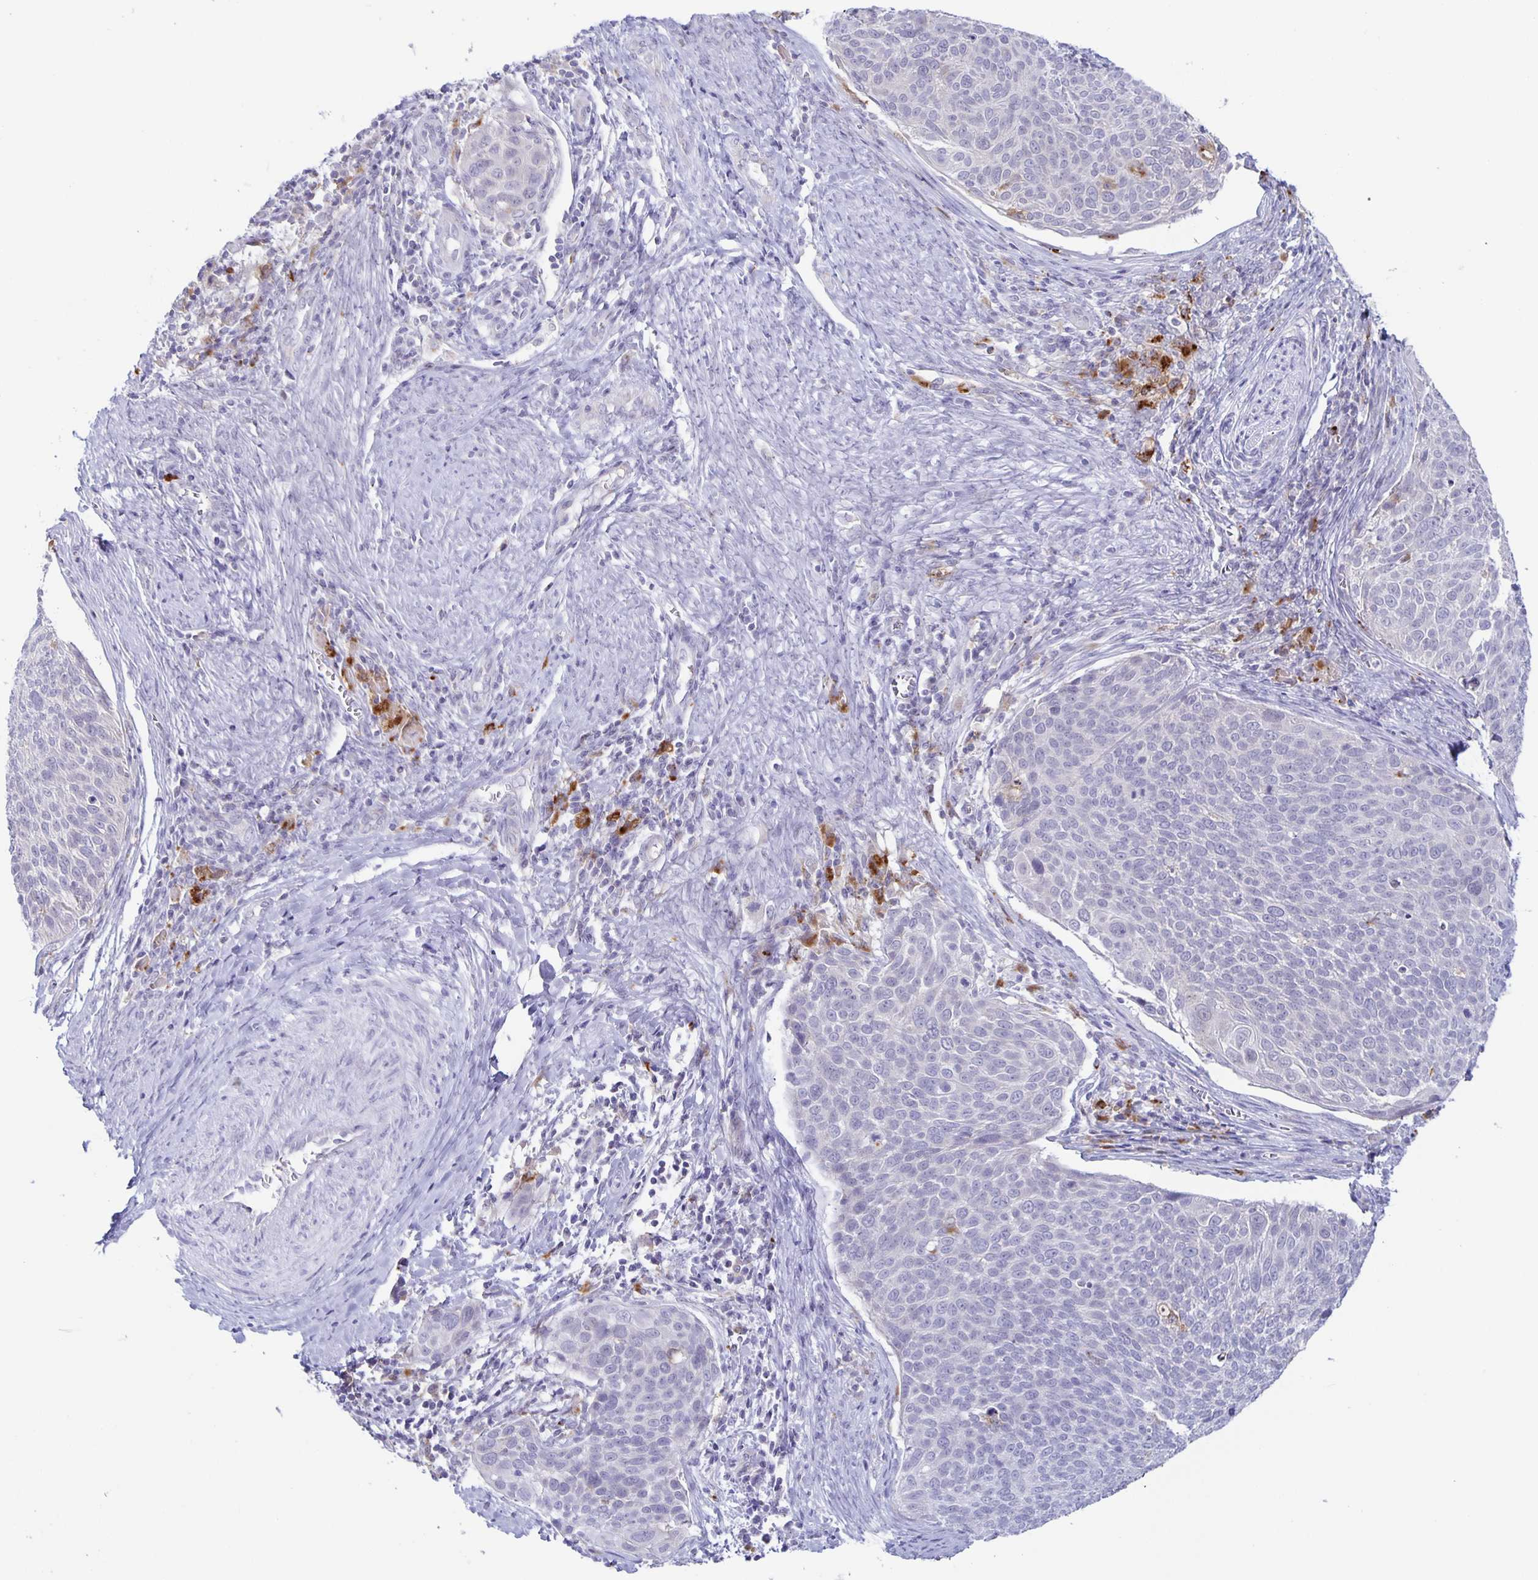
{"staining": {"intensity": "negative", "quantity": "none", "location": "none"}, "tissue": "cervical cancer", "cell_type": "Tumor cells", "image_type": "cancer", "snomed": [{"axis": "morphology", "description": "Squamous cell carcinoma, NOS"}, {"axis": "topography", "description": "Cervix"}], "caption": "Tumor cells are negative for brown protein staining in cervical cancer.", "gene": "LIPA", "patient": {"sex": "female", "age": 39}}